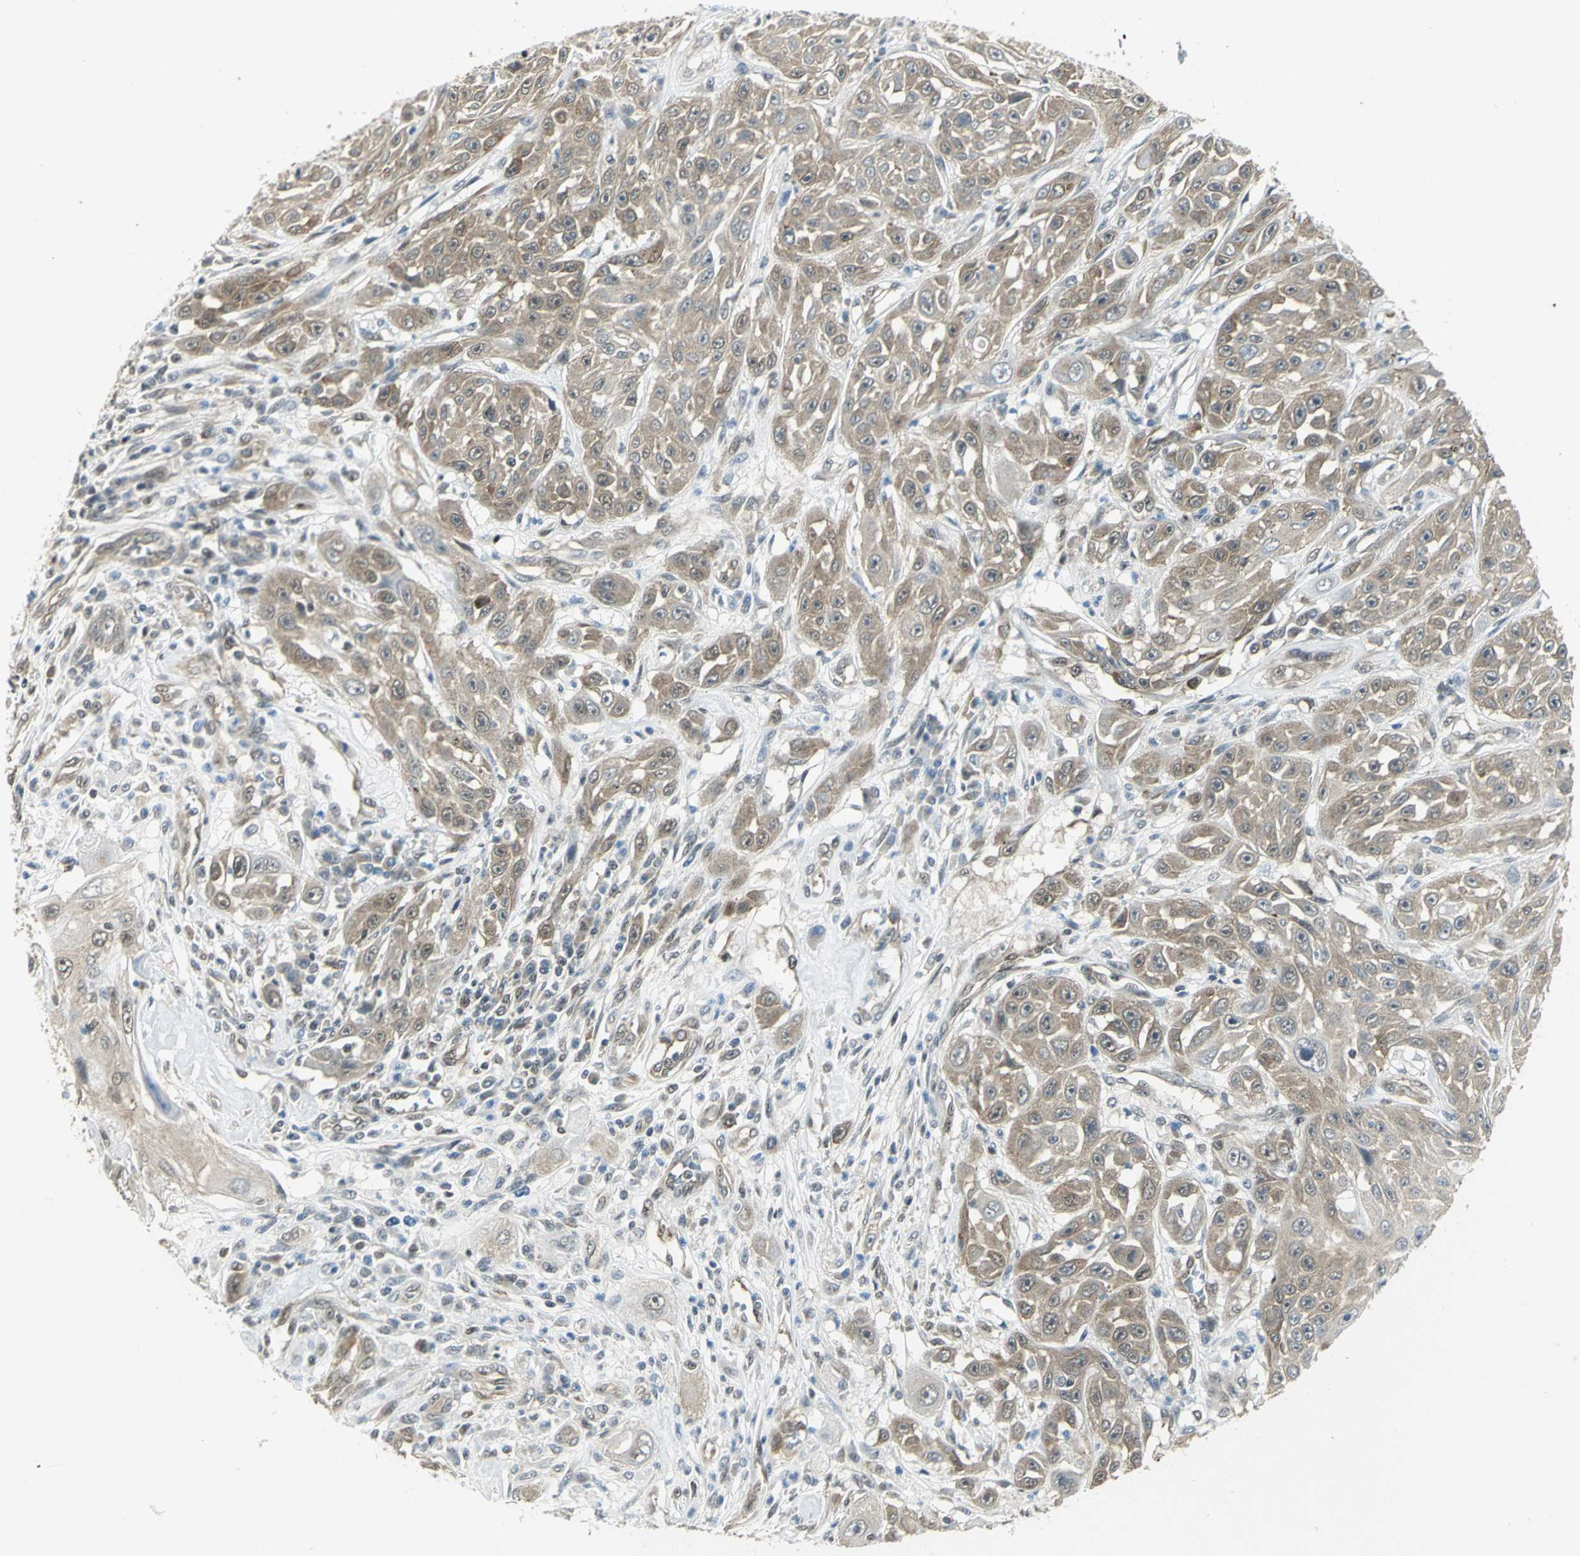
{"staining": {"intensity": "weak", "quantity": ">75%", "location": "cytoplasmic/membranous"}, "tissue": "skin cancer", "cell_type": "Tumor cells", "image_type": "cancer", "snomed": [{"axis": "morphology", "description": "Squamous cell carcinoma, NOS"}, {"axis": "topography", "description": "Skin"}], "caption": "The histopathology image exhibits immunohistochemical staining of squamous cell carcinoma (skin). There is weak cytoplasmic/membranous positivity is appreciated in about >75% of tumor cells.", "gene": "DDX5", "patient": {"sex": "male", "age": 75}}